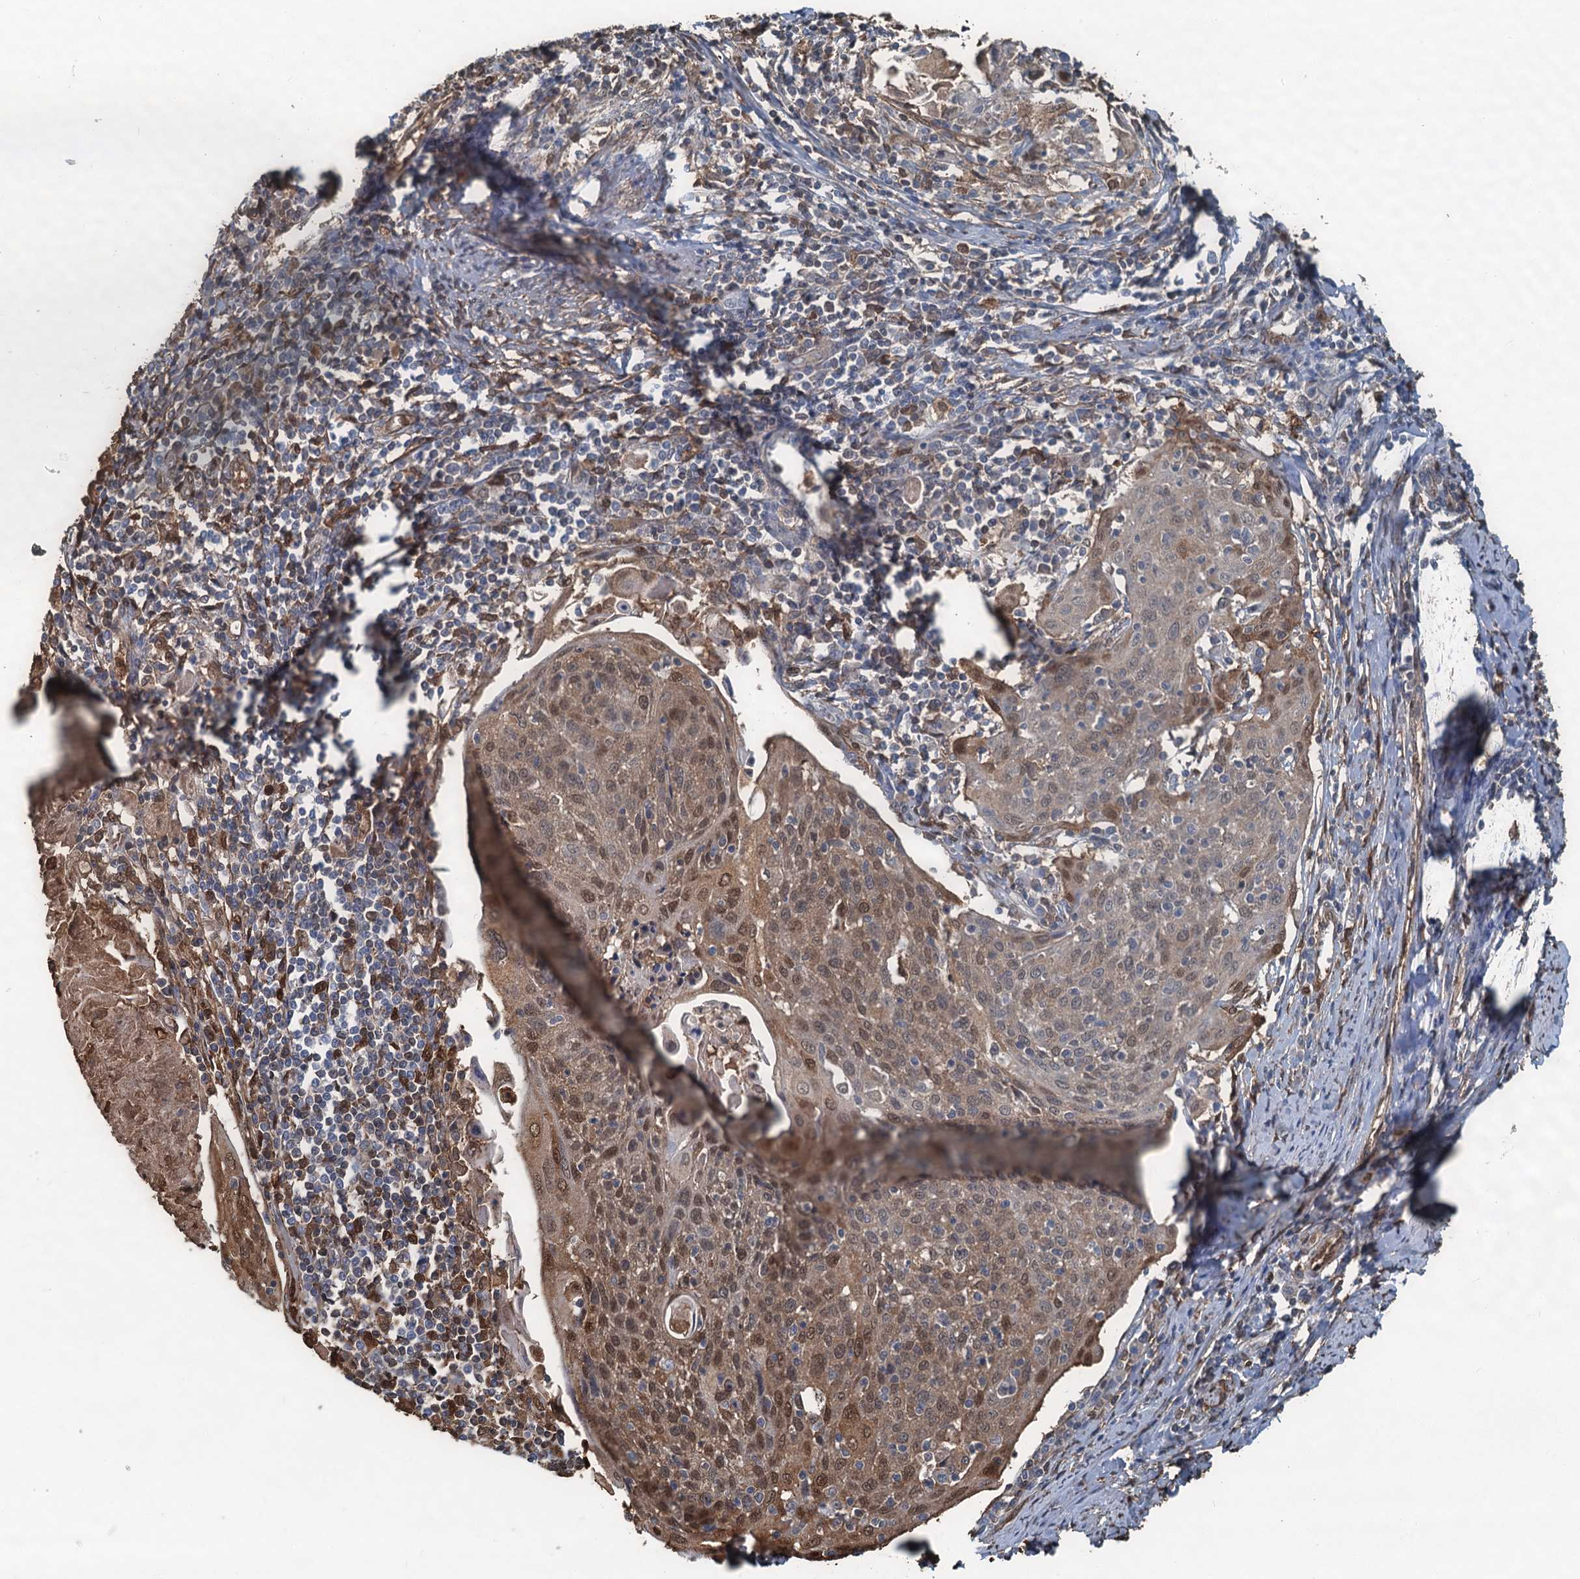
{"staining": {"intensity": "moderate", "quantity": ">75%", "location": "cytoplasmic/membranous,nuclear"}, "tissue": "cervical cancer", "cell_type": "Tumor cells", "image_type": "cancer", "snomed": [{"axis": "morphology", "description": "Squamous cell carcinoma, NOS"}, {"axis": "topography", "description": "Cervix"}], "caption": "This histopathology image shows immunohistochemistry (IHC) staining of human cervical squamous cell carcinoma, with medium moderate cytoplasmic/membranous and nuclear positivity in approximately >75% of tumor cells.", "gene": "S100A6", "patient": {"sex": "female", "age": 67}}